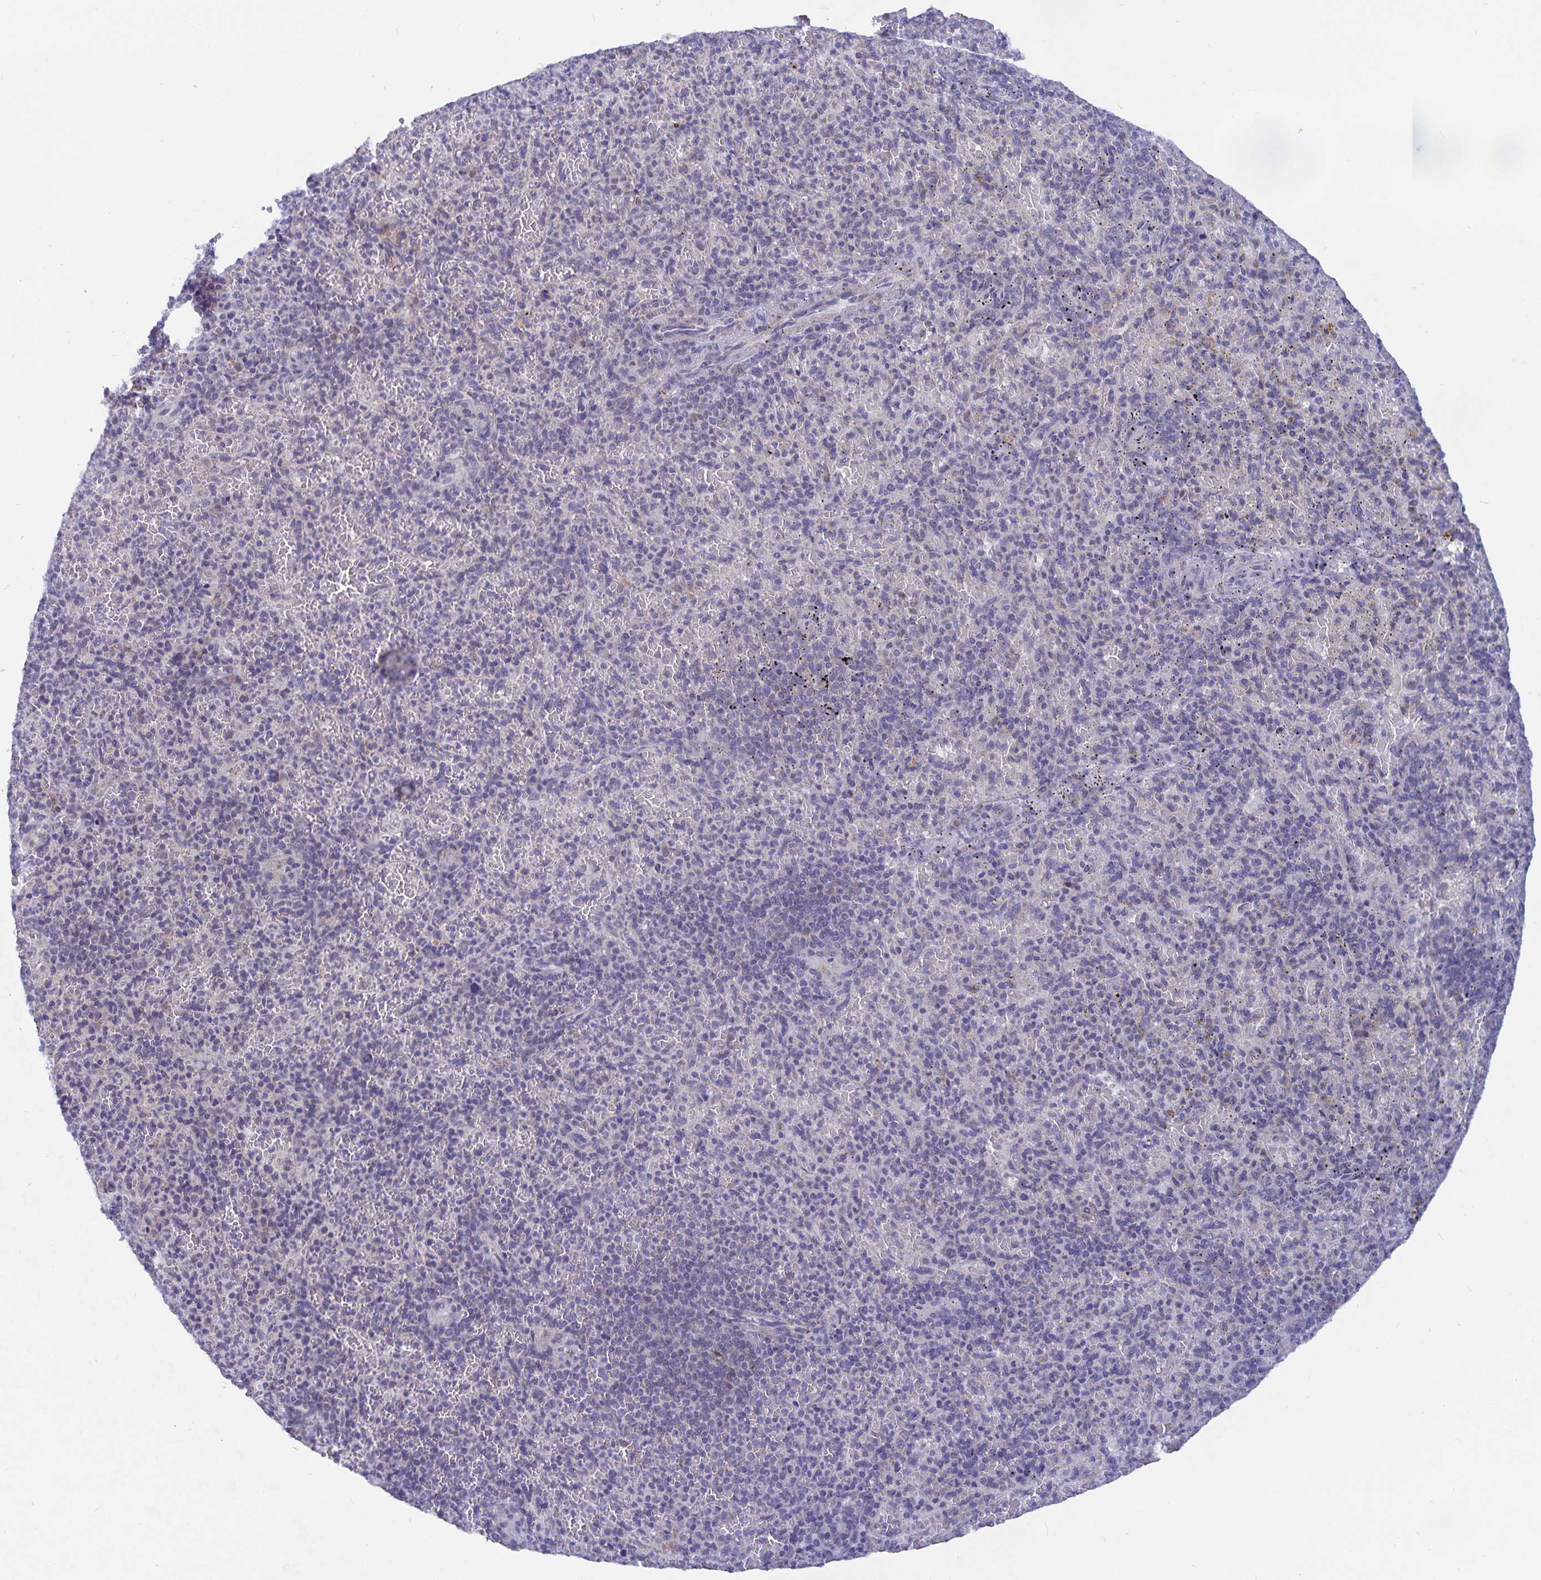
{"staining": {"intensity": "negative", "quantity": "none", "location": "none"}, "tissue": "spleen", "cell_type": "Cells in red pulp", "image_type": "normal", "snomed": [{"axis": "morphology", "description": "Normal tissue, NOS"}, {"axis": "topography", "description": "Spleen"}], "caption": "Protein analysis of benign spleen reveals no significant positivity in cells in red pulp.", "gene": "ZIK1", "patient": {"sex": "female", "age": 74}}